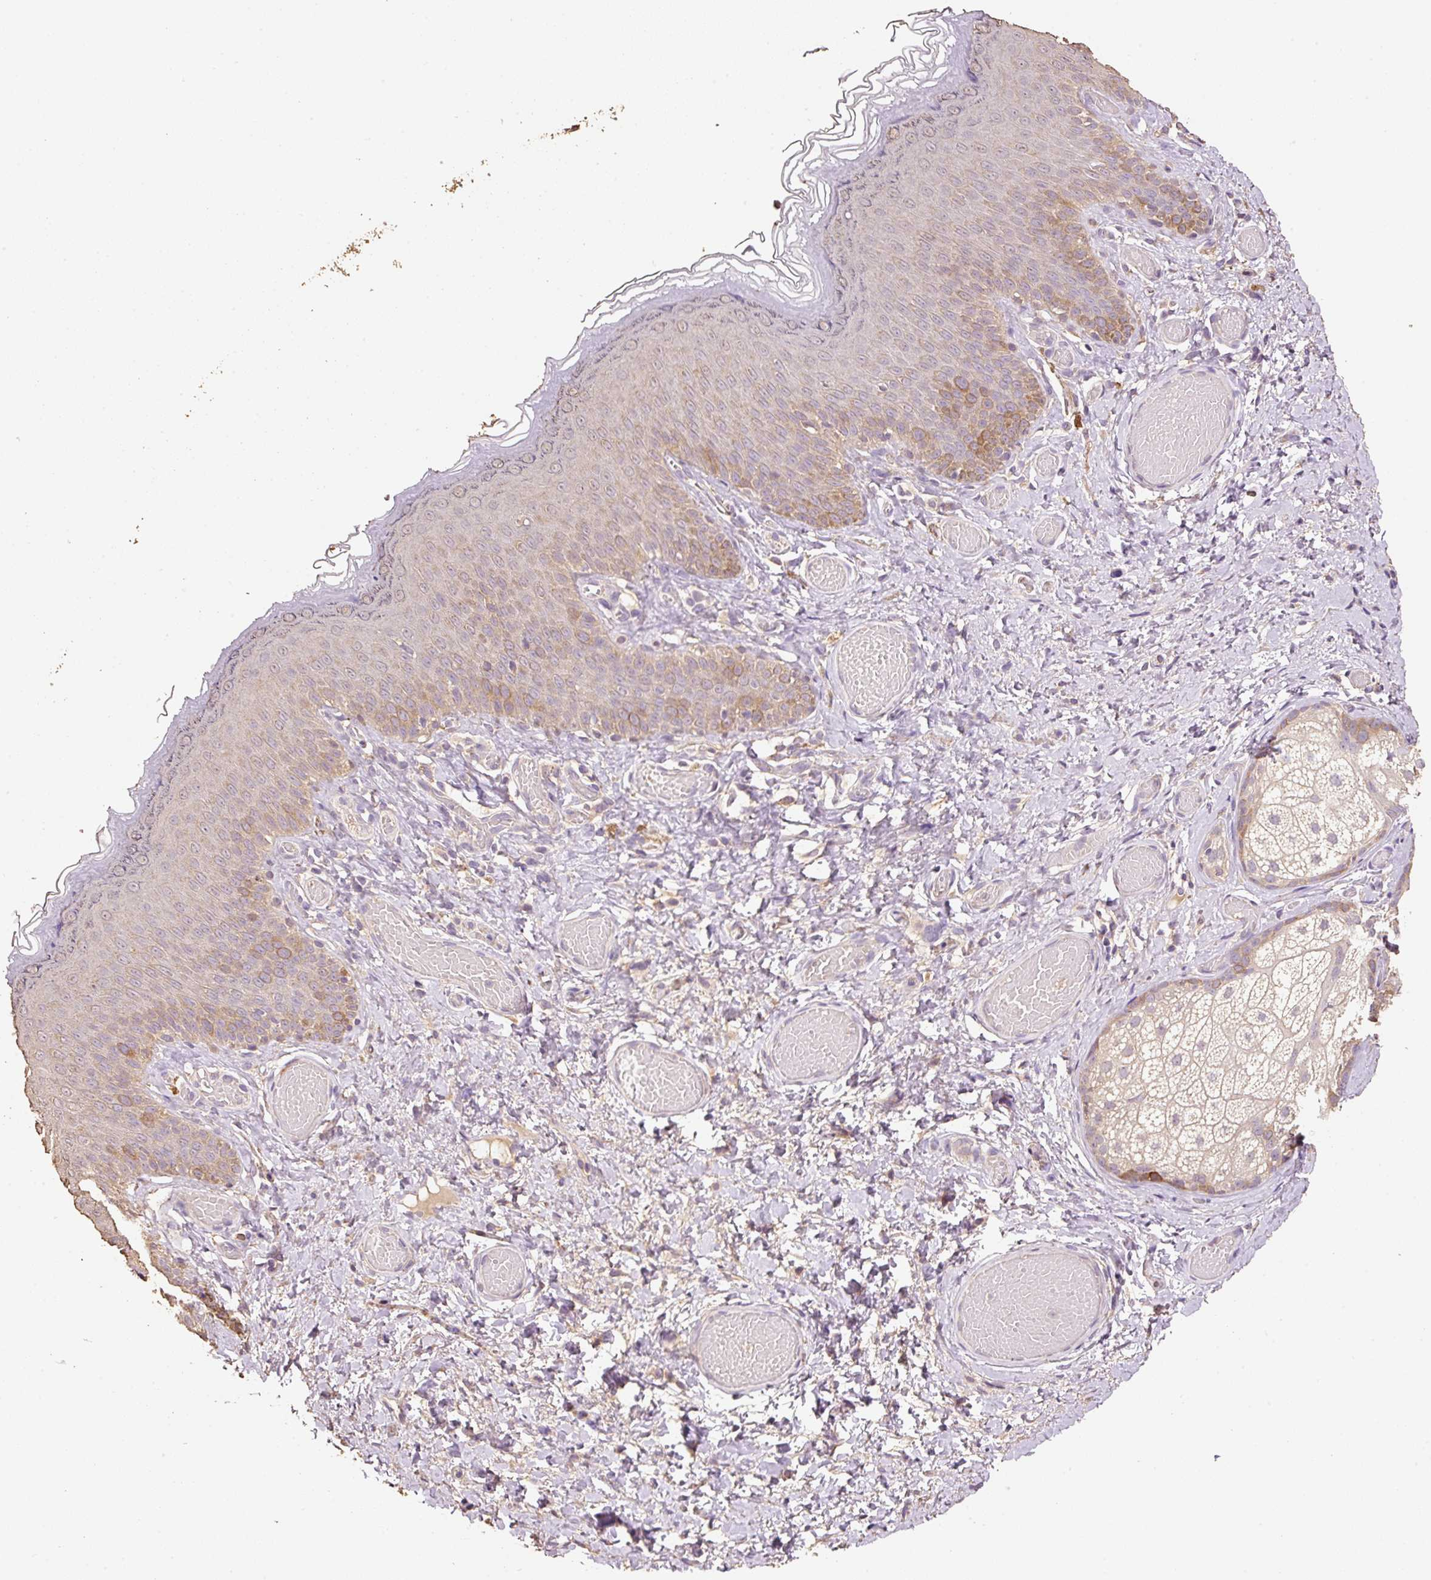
{"staining": {"intensity": "moderate", "quantity": "25%-75%", "location": "cytoplasmic/membranous"}, "tissue": "skin", "cell_type": "Epidermal cells", "image_type": "normal", "snomed": [{"axis": "morphology", "description": "Normal tissue, NOS"}, {"axis": "topography", "description": "Anal"}], "caption": "The micrograph displays immunohistochemical staining of benign skin. There is moderate cytoplasmic/membranous positivity is identified in approximately 25%-75% of epidermal cells.", "gene": "HERC2", "patient": {"sex": "female", "age": 40}}